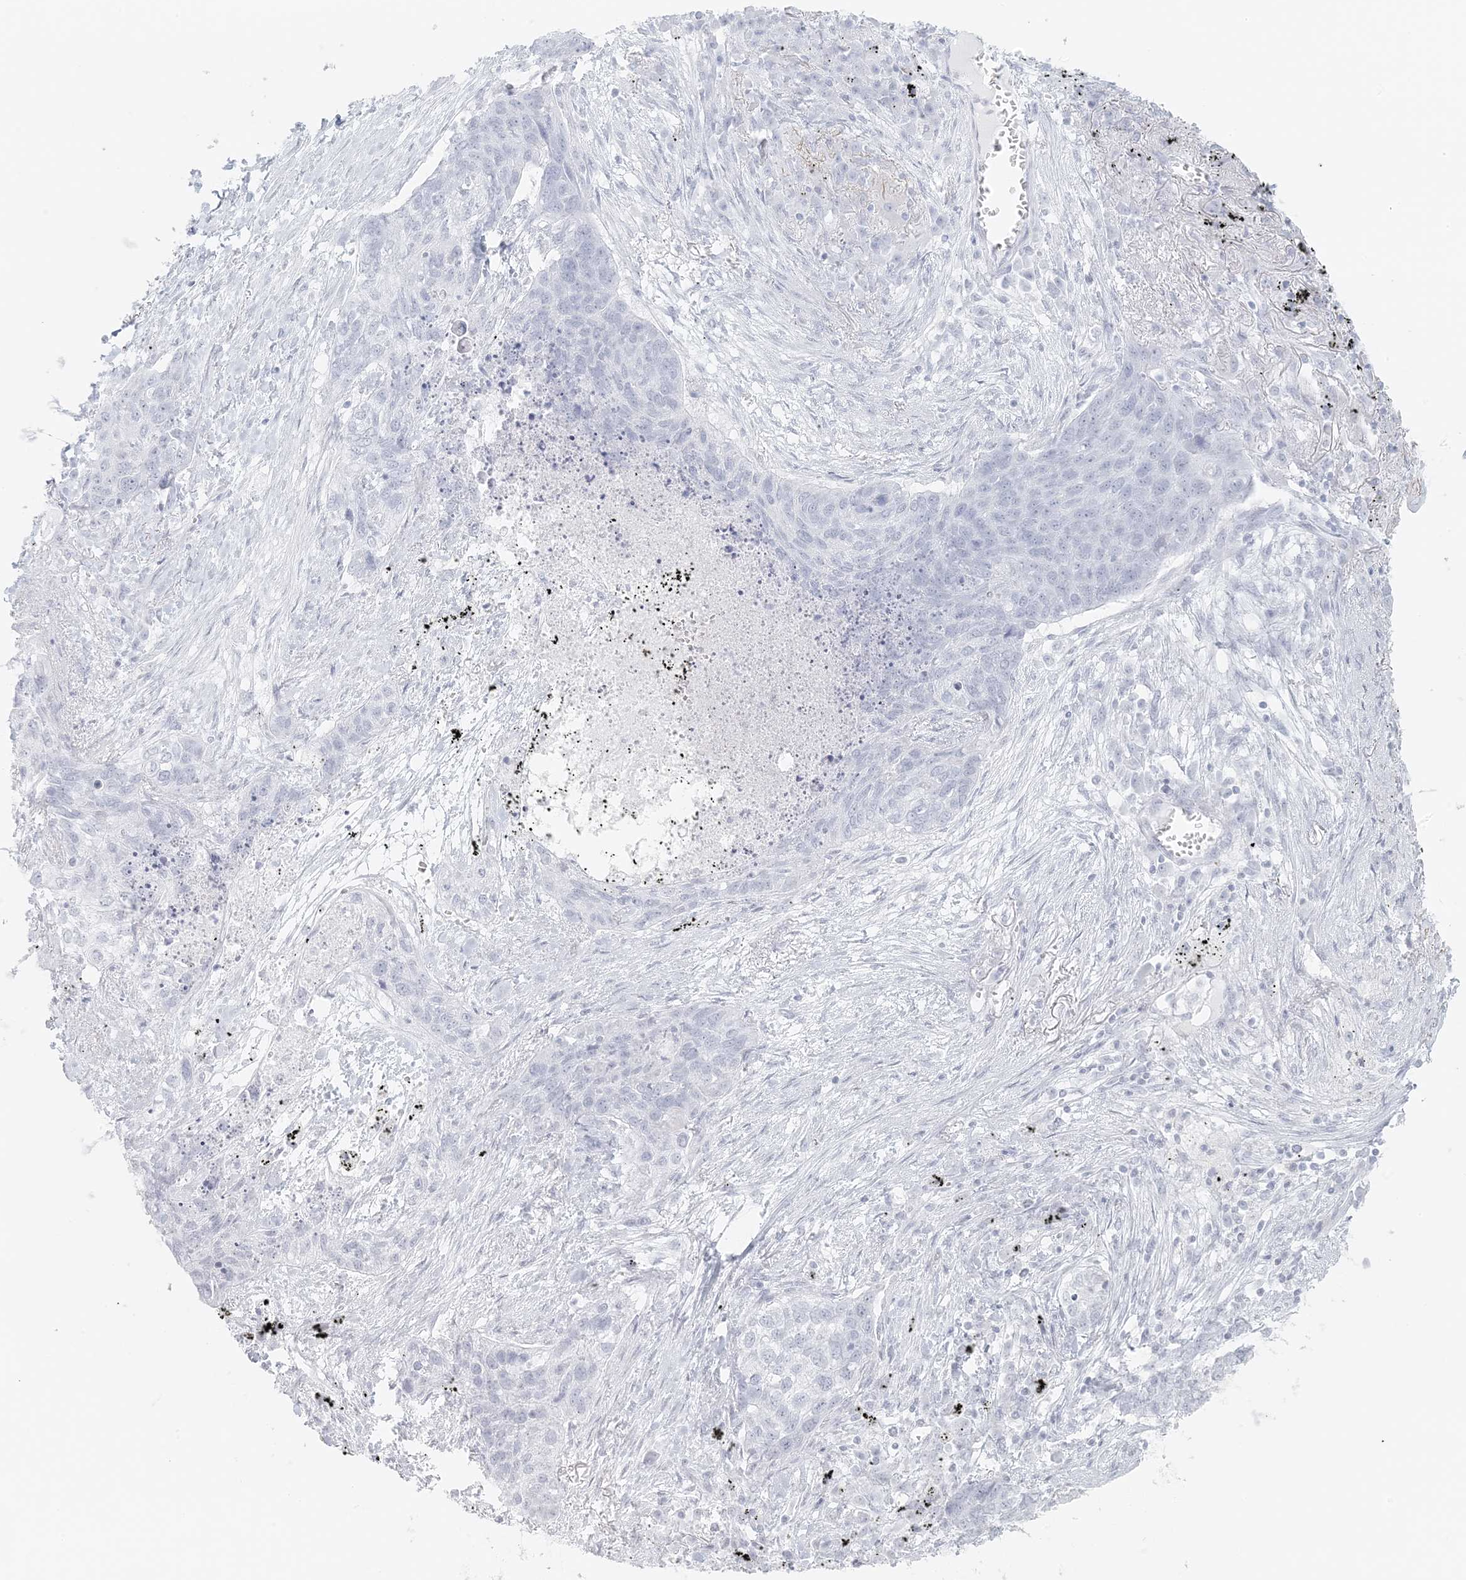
{"staining": {"intensity": "negative", "quantity": "none", "location": "none"}, "tissue": "lung cancer", "cell_type": "Tumor cells", "image_type": "cancer", "snomed": [{"axis": "morphology", "description": "Squamous cell carcinoma, NOS"}, {"axis": "topography", "description": "Lung"}], "caption": "Immunohistochemical staining of human lung squamous cell carcinoma displays no significant expression in tumor cells.", "gene": "LIPT1", "patient": {"sex": "female", "age": 63}}